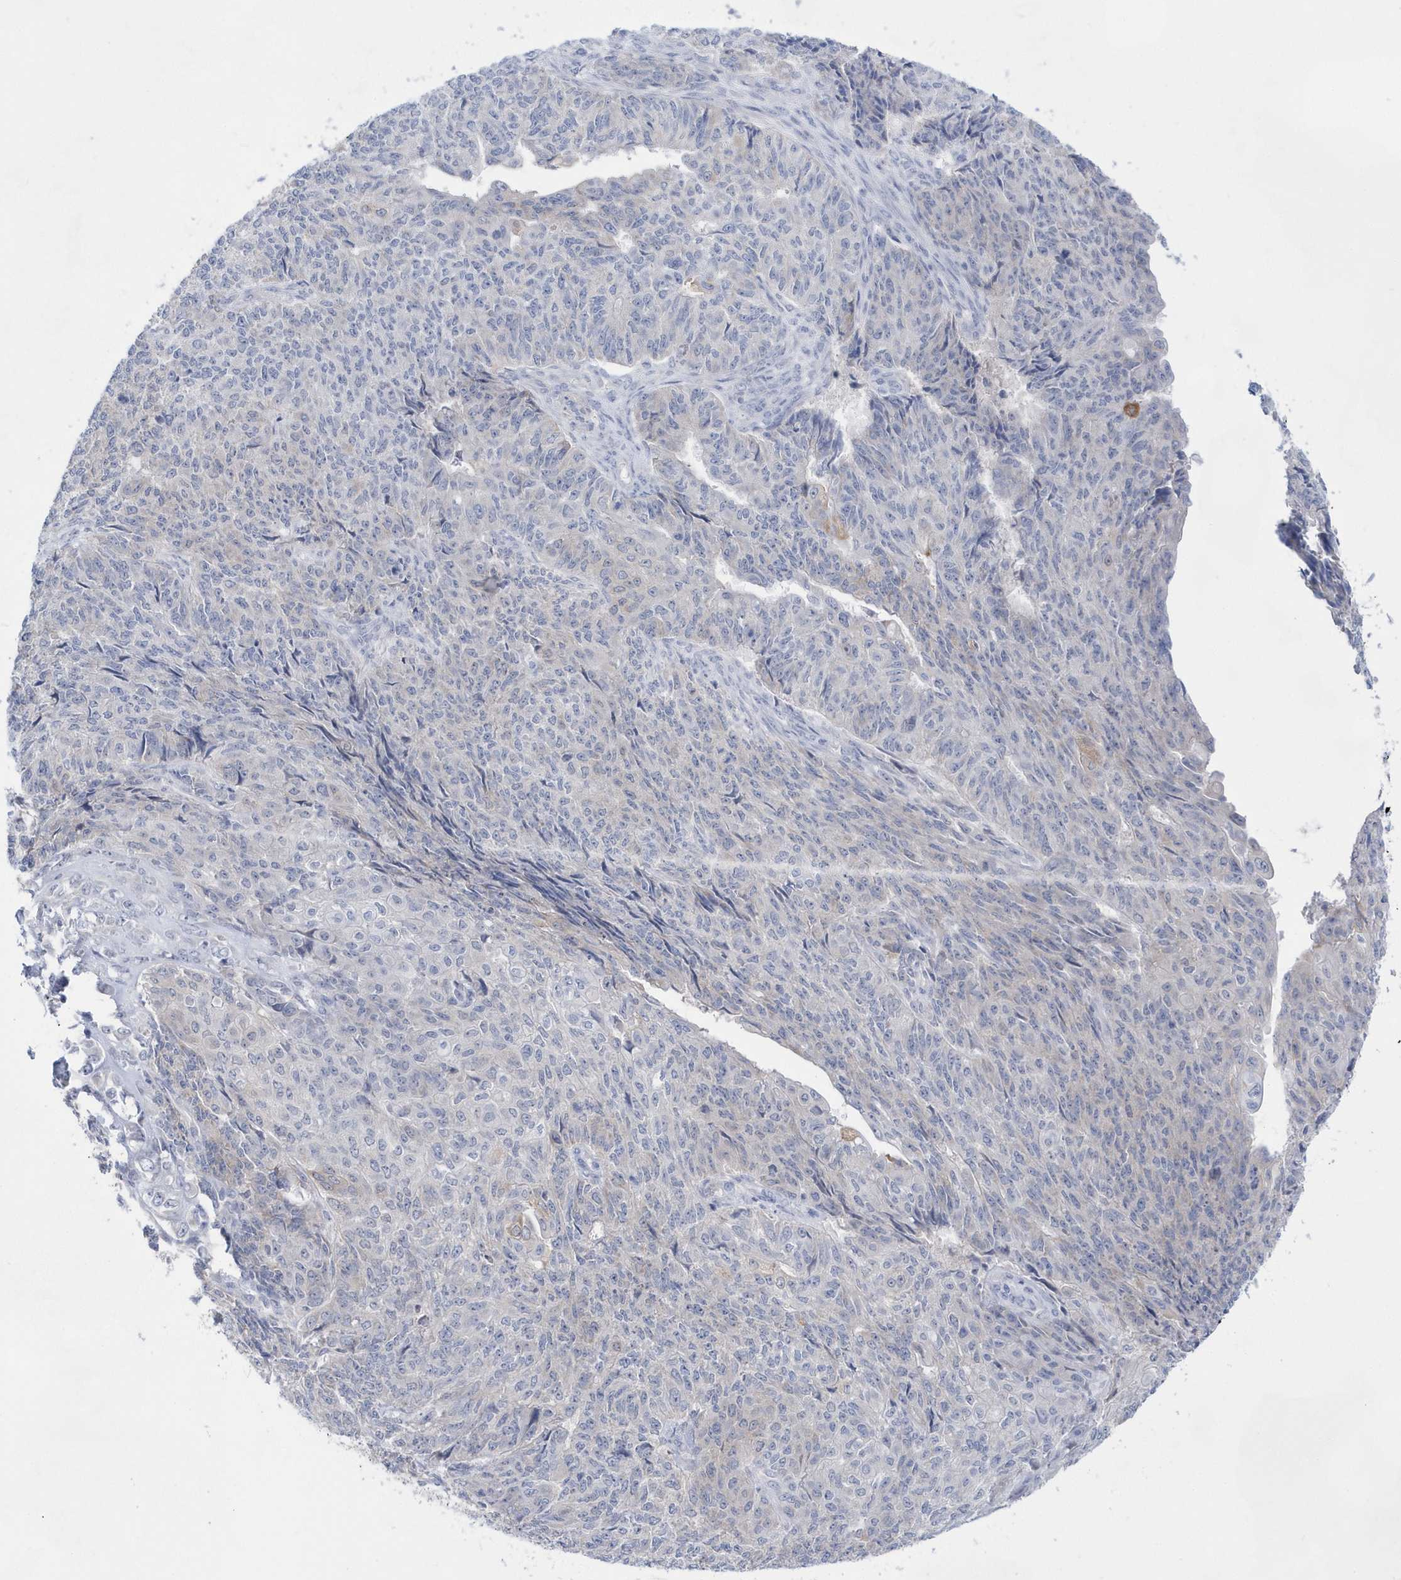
{"staining": {"intensity": "negative", "quantity": "none", "location": "none"}, "tissue": "endometrial cancer", "cell_type": "Tumor cells", "image_type": "cancer", "snomed": [{"axis": "morphology", "description": "Adenocarcinoma, NOS"}, {"axis": "topography", "description": "Endometrium"}], "caption": "Immunohistochemistry (IHC) photomicrograph of adenocarcinoma (endometrial) stained for a protein (brown), which shows no staining in tumor cells. The staining is performed using DAB brown chromogen with nuclei counter-stained in using hematoxylin.", "gene": "BDH2", "patient": {"sex": "female", "age": 32}}